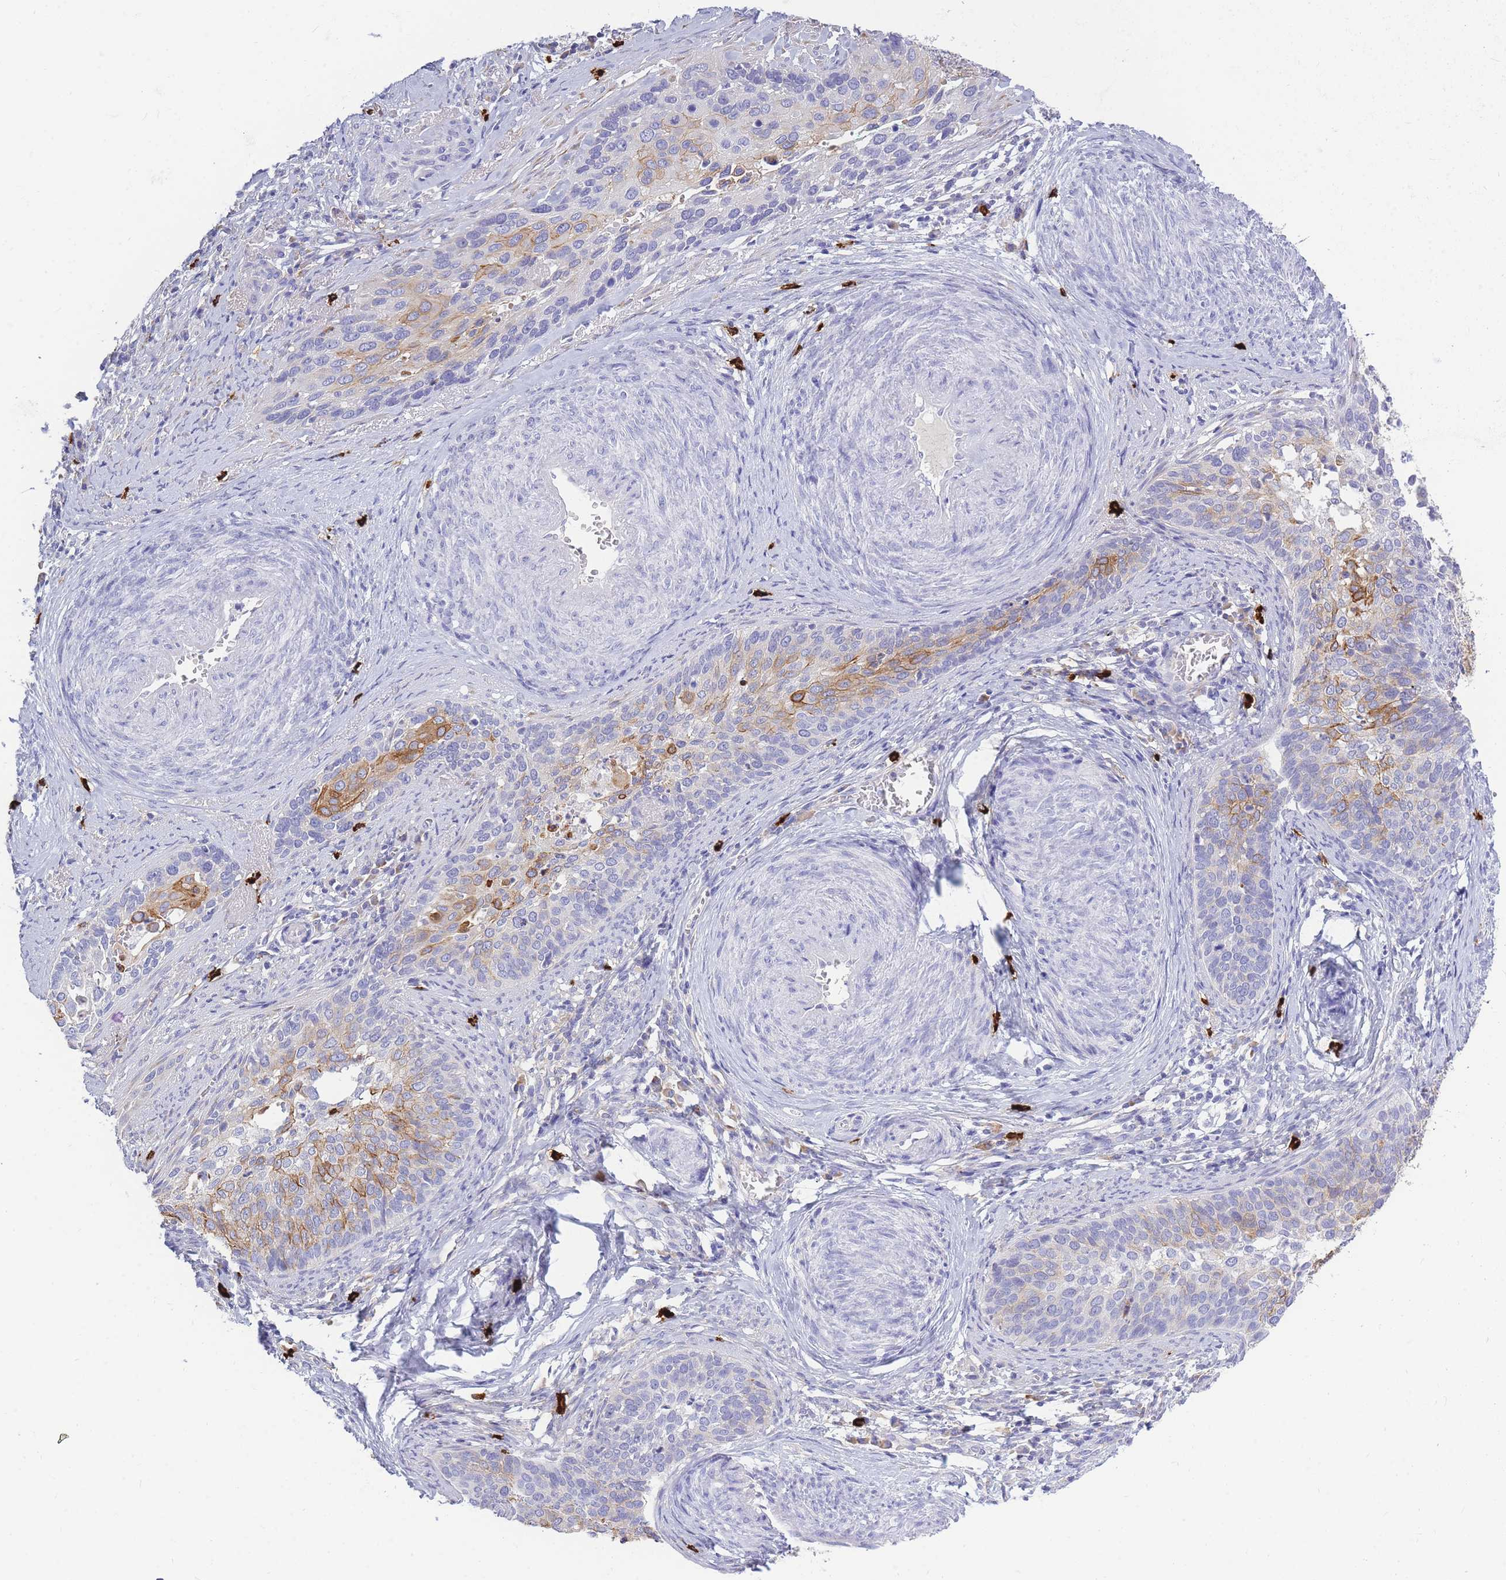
{"staining": {"intensity": "strong", "quantity": "<25%", "location": "cytoplasmic/membranous"}, "tissue": "cervical cancer", "cell_type": "Tumor cells", "image_type": "cancer", "snomed": [{"axis": "morphology", "description": "Squamous cell carcinoma, NOS"}, {"axis": "topography", "description": "Cervix"}], "caption": "IHC photomicrograph of human cervical cancer (squamous cell carcinoma) stained for a protein (brown), which shows medium levels of strong cytoplasmic/membranous positivity in about <25% of tumor cells.", "gene": "TPSD1", "patient": {"sex": "female", "age": 44}}